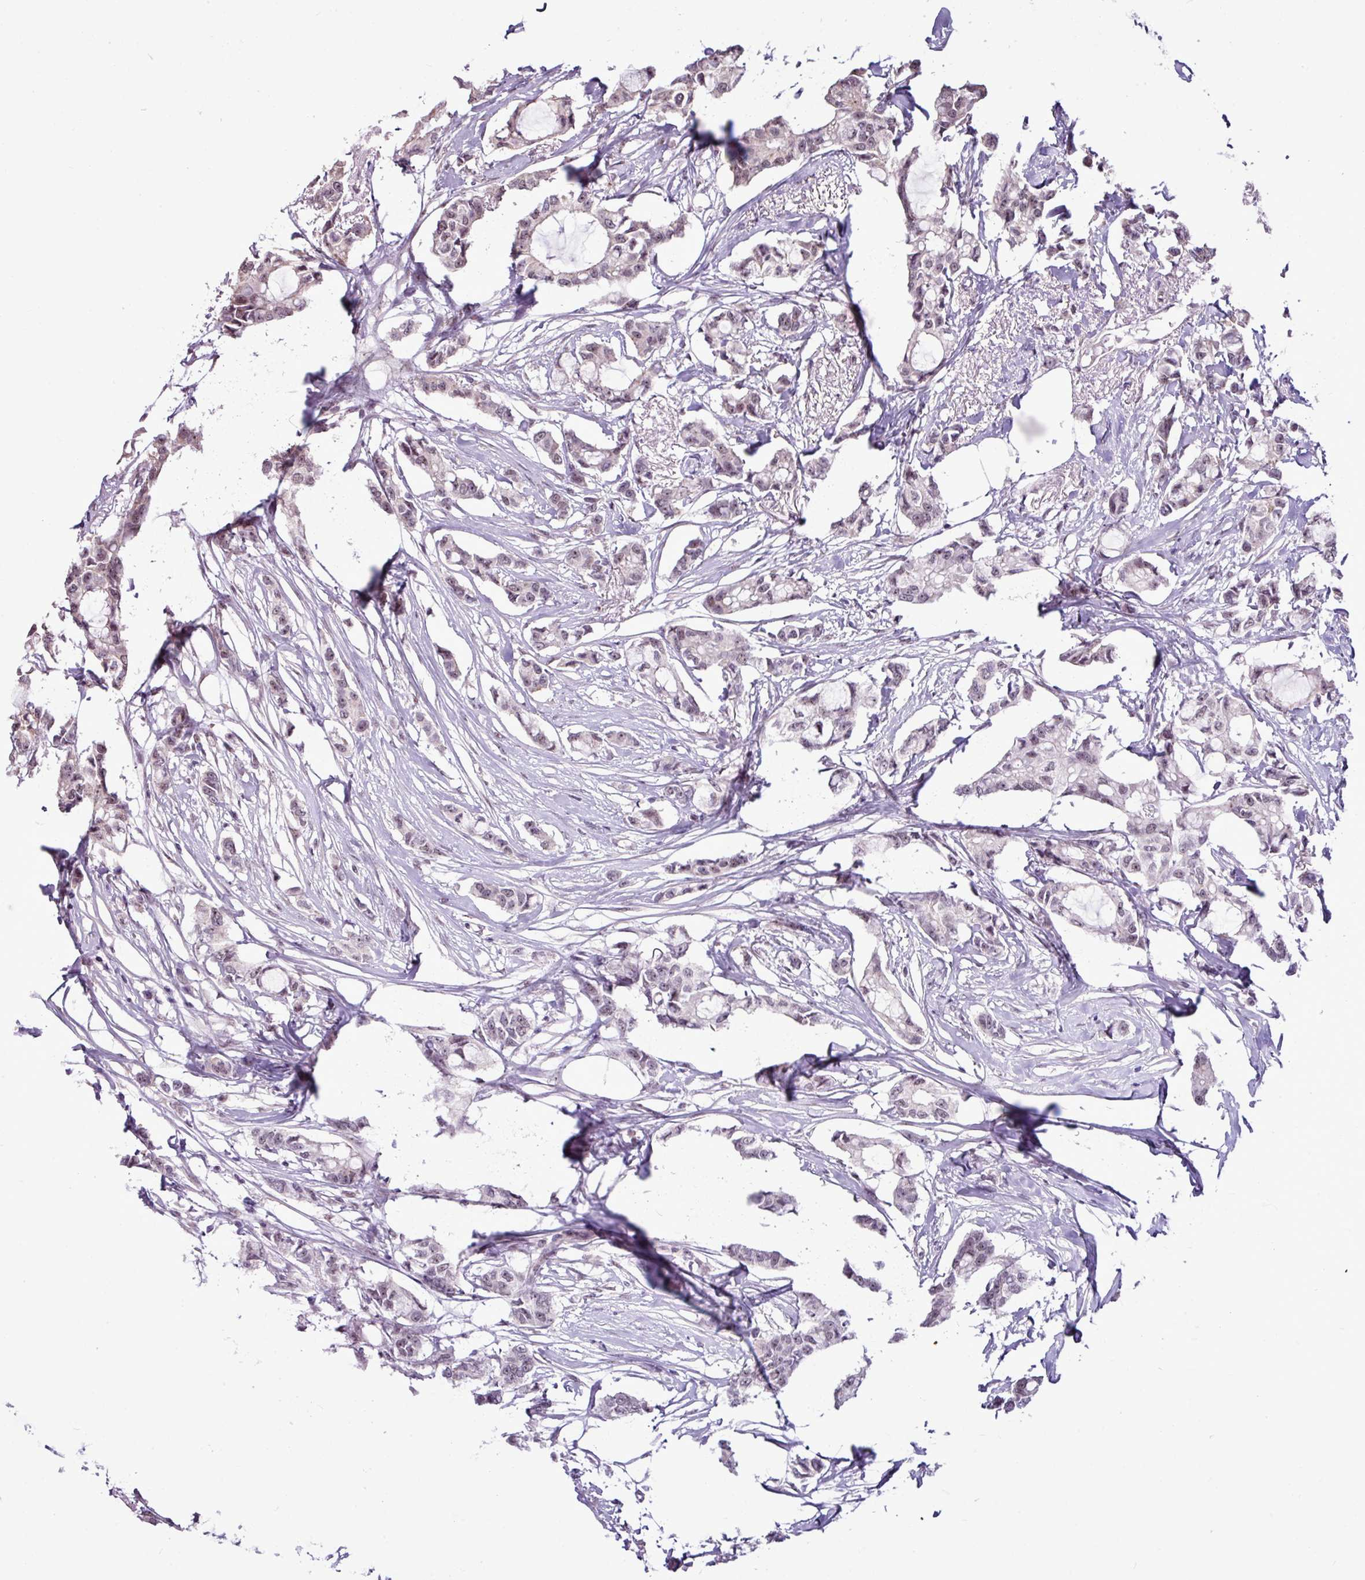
{"staining": {"intensity": "weak", "quantity": ">75%", "location": "nuclear"}, "tissue": "breast cancer", "cell_type": "Tumor cells", "image_type": "cancer", "snomed": [{"axis": "morphology", "description": "Duct carcinoma"}, {"axis": "topography", "description": "Breast"}], "caption": "Human breast cancer stained with a protein marker shows weak staining in tumor cells.", "gene": "UTP18", "patient": {"sex": "female", "age": 73}}